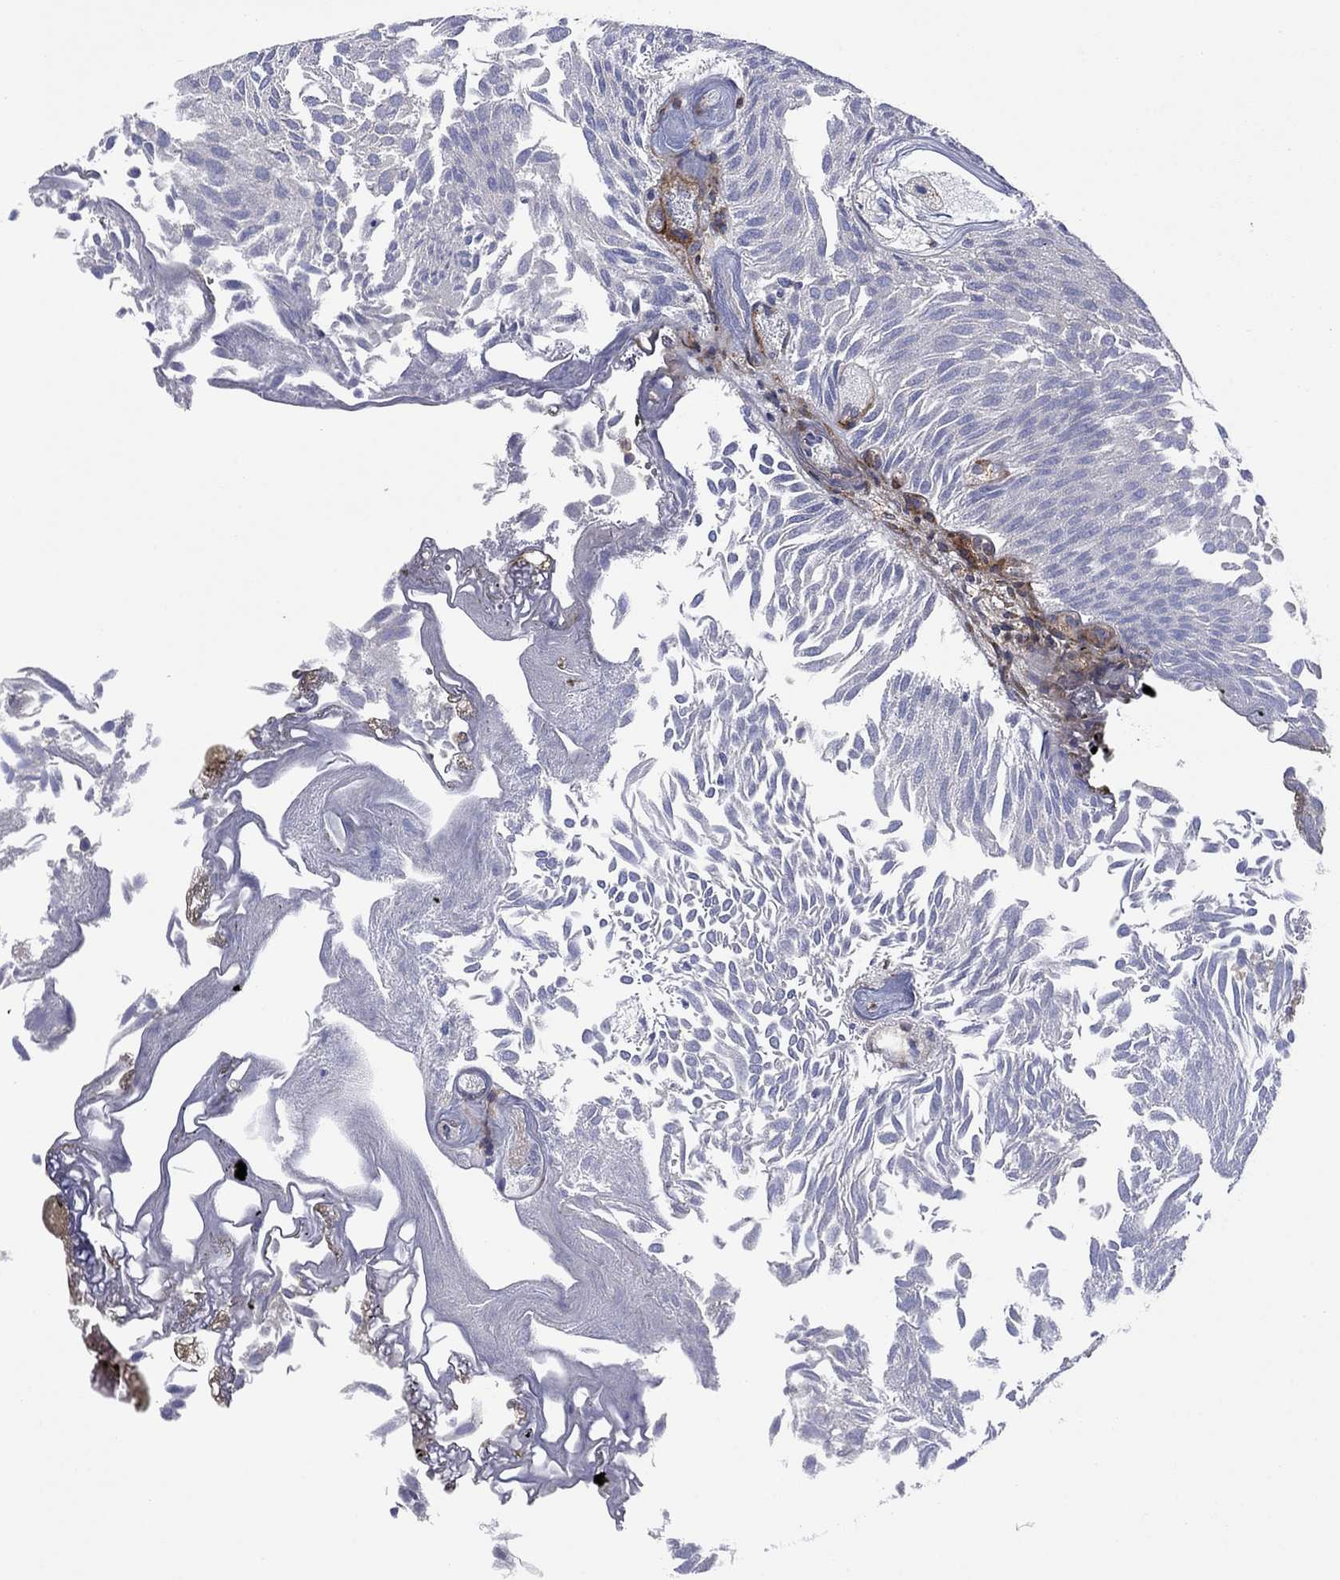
{"staining": {"intensity": "negative", "quantity": "none", "location": "none"}, "tissue": "urothelial cancer", "cell_type": "Tumor cells", "image_type": "cancer", "snomed": [{"axis": "morphology", "description": "Urothelial carcinoma, Low grade"}, {"axis": "topography", "description": "Urinary bladder"}], "caption": "This is an immunohistochemistry (IHC) image of human urothelial cancer. There is no positivity in tumor cells.", "gene": "PAG1", "patient": {"sex": "male", "age": 52}}